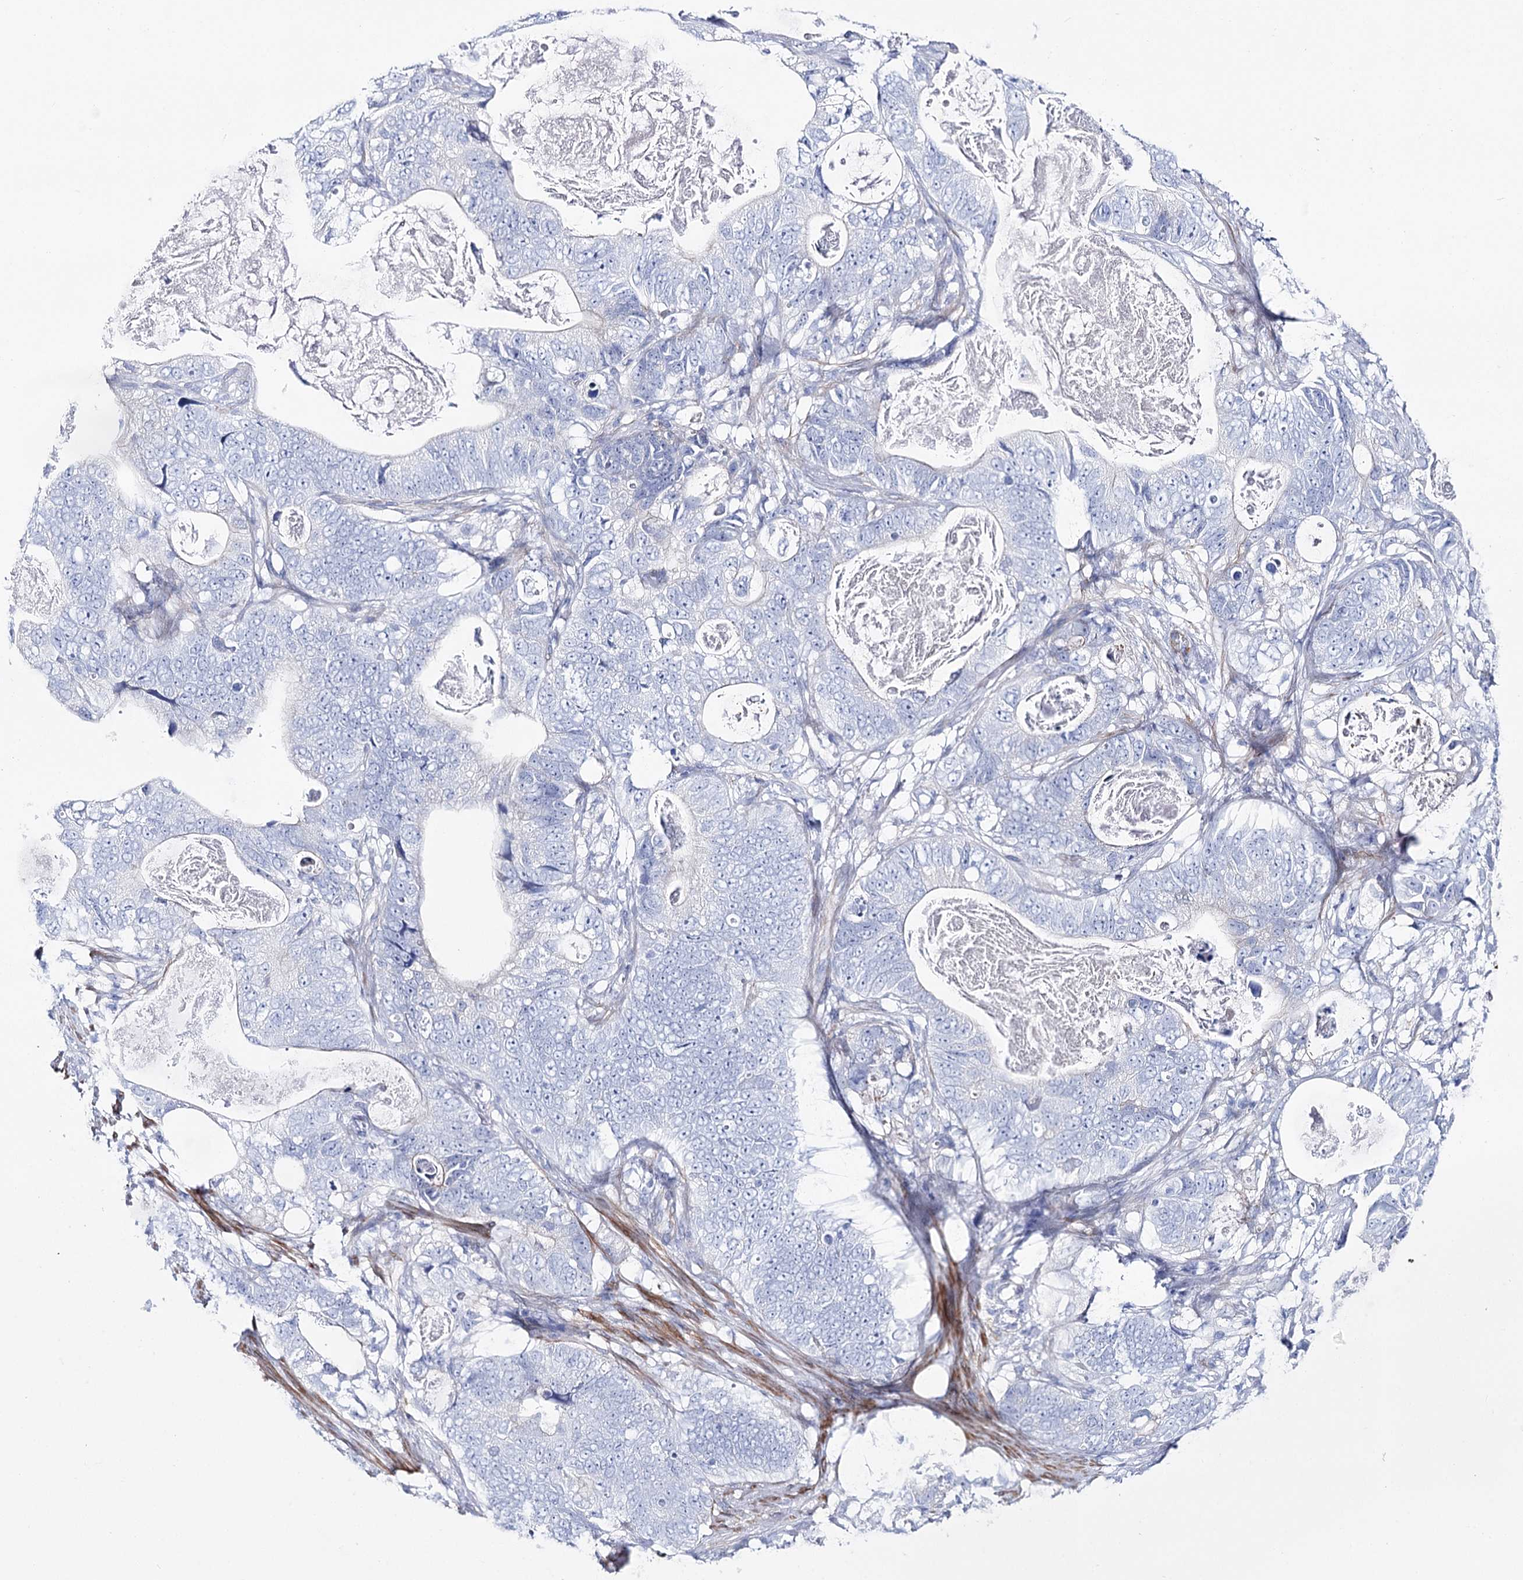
{"staining": {"intensity": "negative", "quantity": "none", "location": "none"}, "tissue": "stomach cancer", "cell_type": "Tumor cells", "image_type": "cancer", "snomed": [{"axis": "morphology", "description": "Normal tissue, NOS"}, {"axis": "morphology", "description": "Adenocarcinoma, NOS"}, {"axis": "topography", "description": "Stomach"}], "caption": "Stomach cancer (adenocarcinoma) was stained to show a protein in brown. There is no significant expression in tumor cells. (Stains: DAB immunohistochemistry with hematoxylin counter stain, Microscopy: brightfield microscopy at high magnification).", "gene": "ANKRD23", "patient": {"sex": "female", "age": 89}}